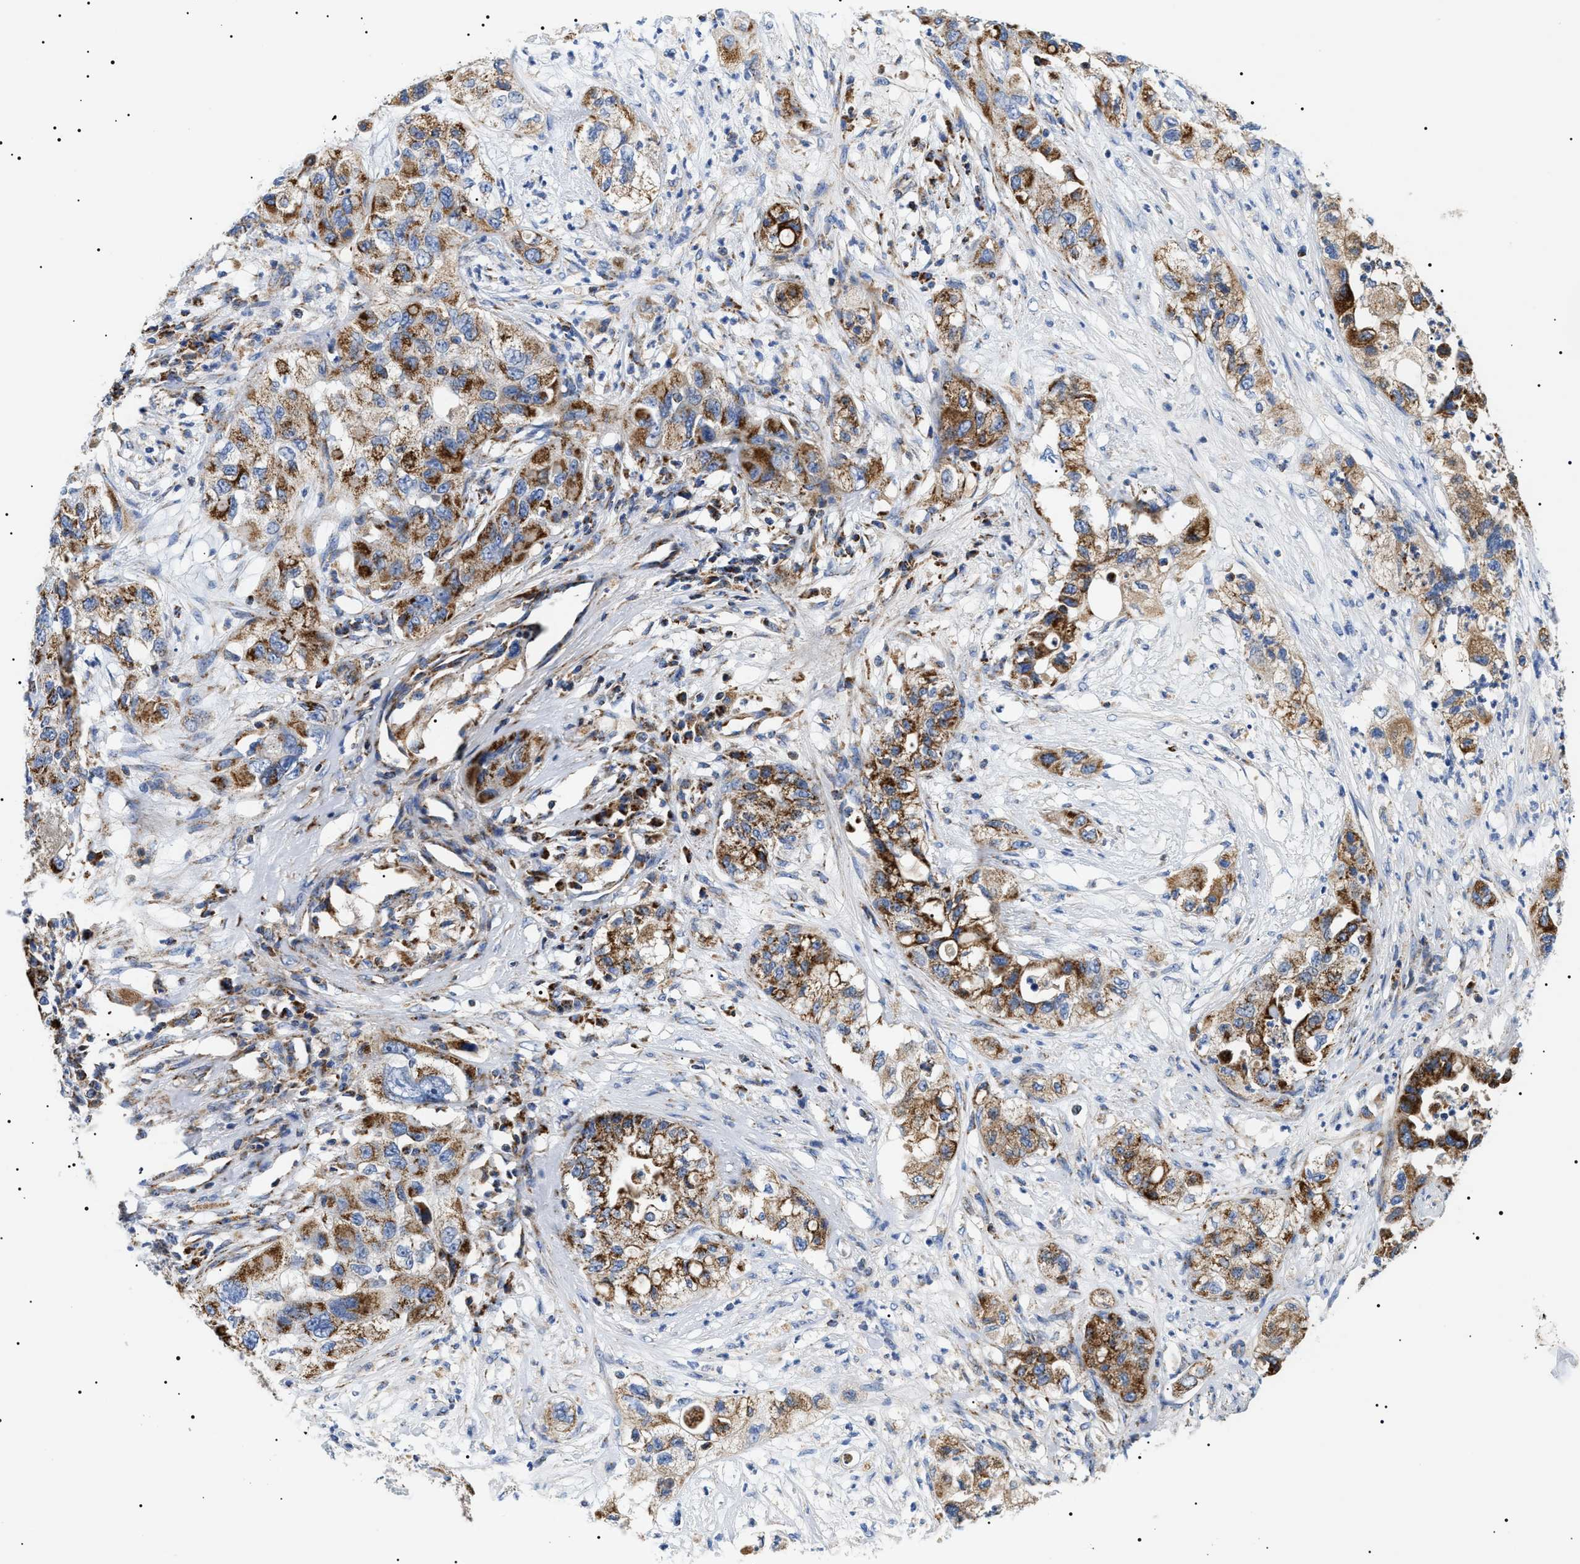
{"staining": {"intensity": "strong", "quantity": "25%-75%", "location": "cytoplasmic/membranous"}, "tissue": "pancreatic cancer", "cell_type": "Tumor cells", "image_type": "cancer", "snomed": [{"axis": "morphology", "description": "Adenocarcinoma, NOS"}, {"axis": "topography", "description": "Pancreas"}], "caption": "Brown immunohistochemical staining in pancreatic cancer displays strong cytoplasmic/membranous positivity in approximately 25%-75% of tumor cells.", "gene": "OXSM", "patient": {"sex": "female", "age": 78}}